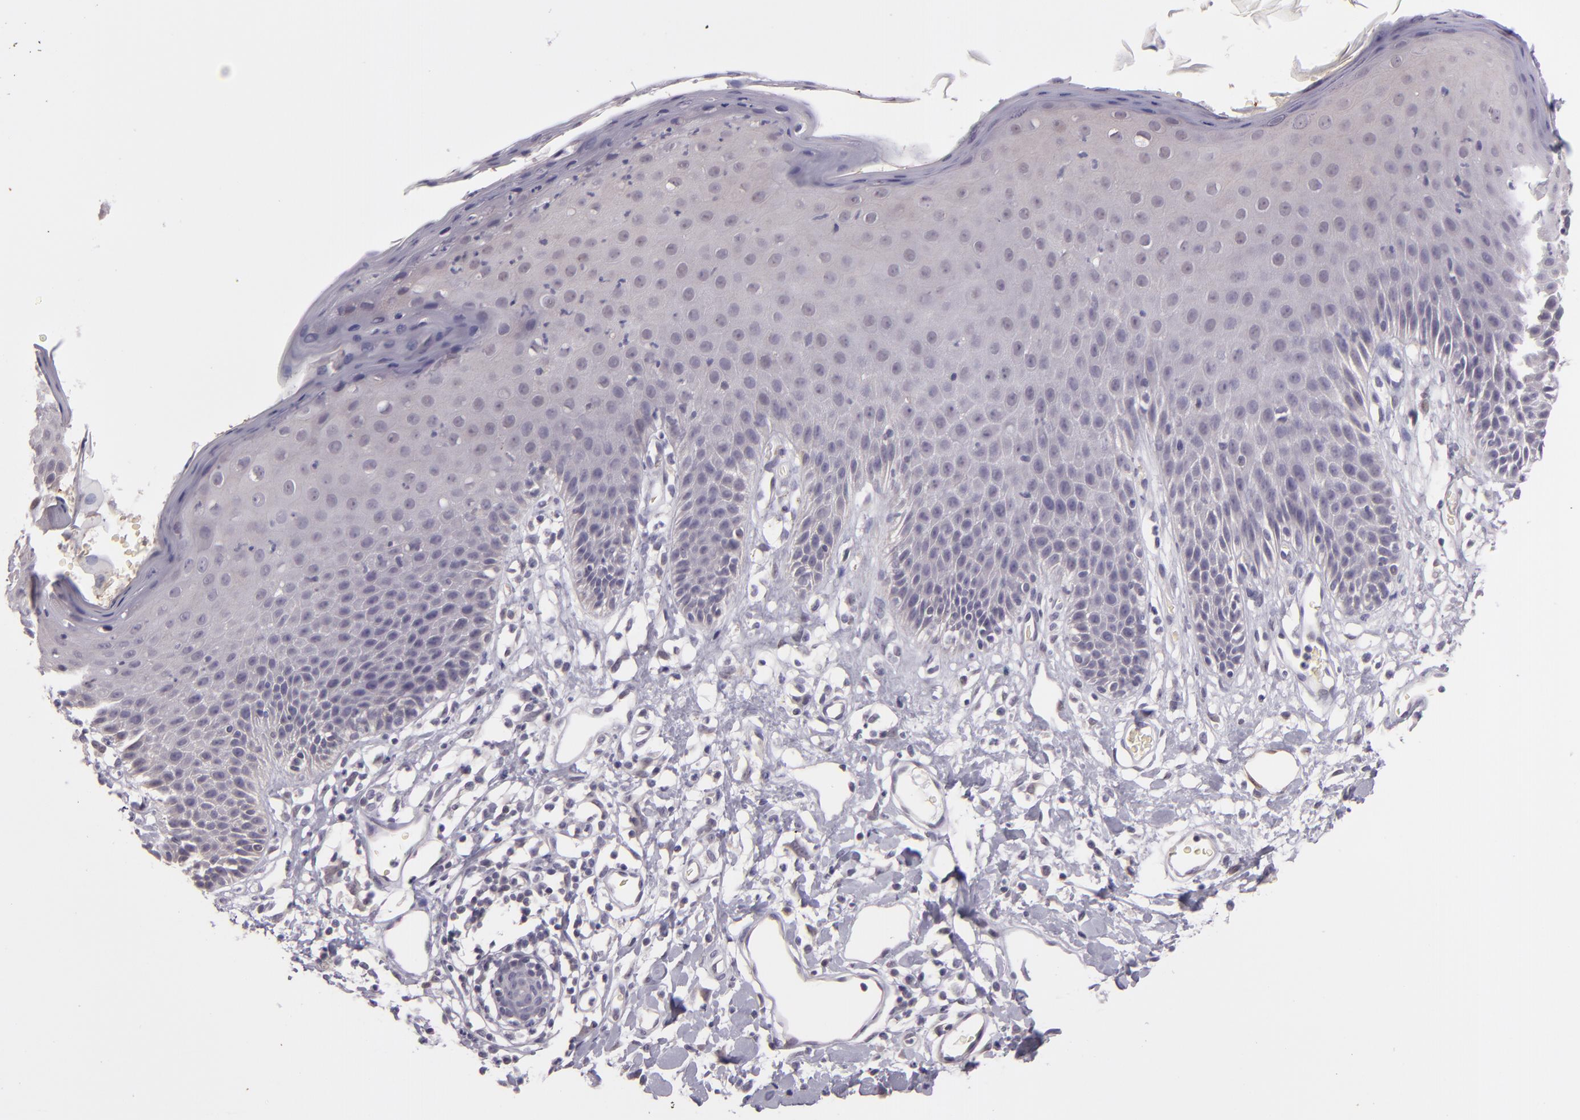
{"staining": {"intensity": "negative", "quantity": "none", "location": "none"}, "tissue": "skin", "cell_type": "Epidermal cells", "image_type": "normal", "snomed": [{"axis": "morphology", "description": "Normal tissue, NOS"}, {"axis": "topography", "description": "Vulva"}, {"axis": "topography", "description": "Peripheral nerve tissue"}], "caption": "Photomicrograph shows no protein staining in epidermal cells of normal skin. Nuclei are stained in blue.", "gene": "SNCB", "patient": {"sex": "female", "age": 68}}